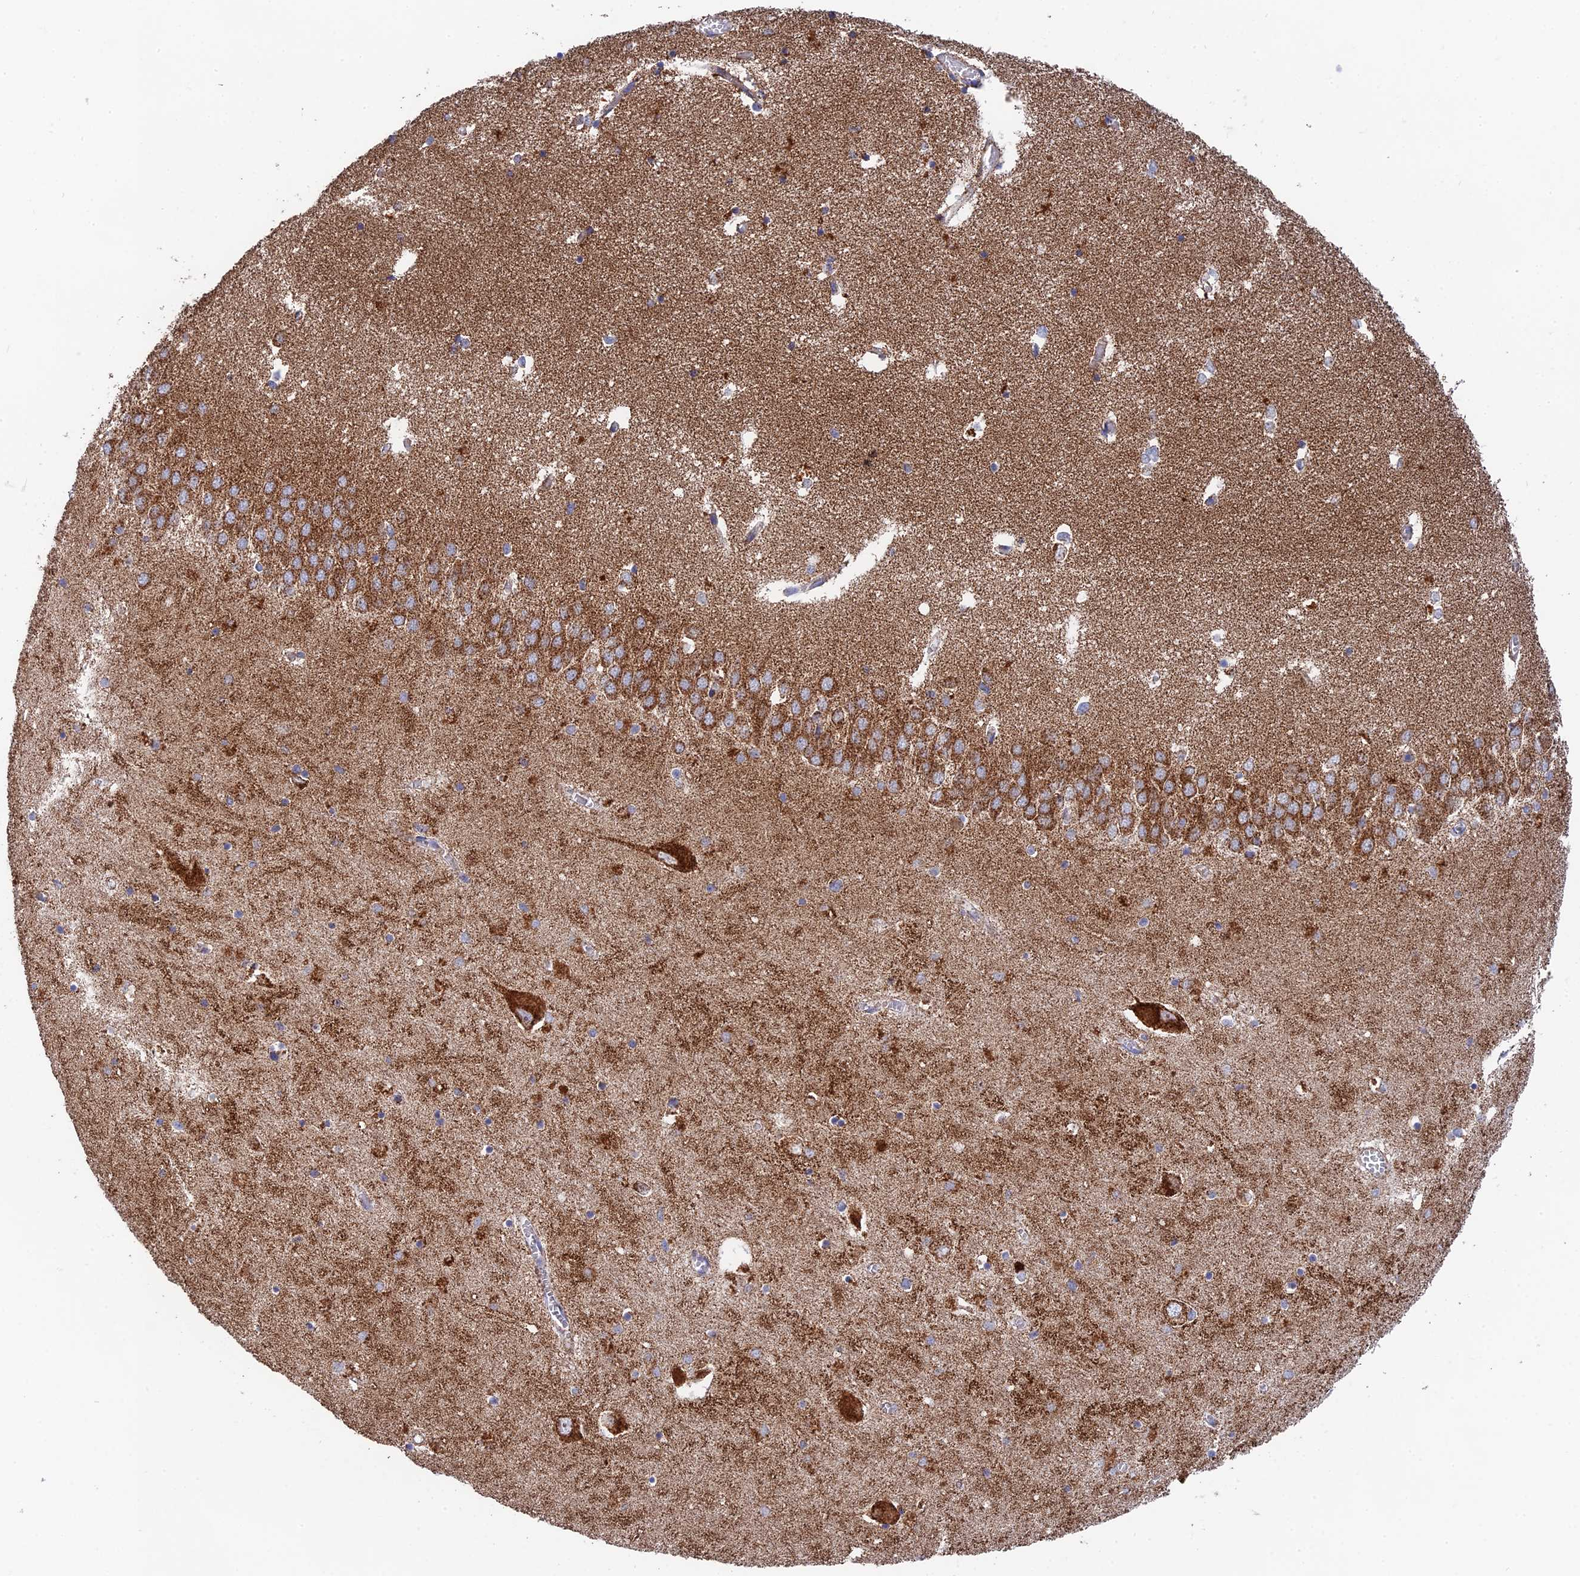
{"staining": {"intensity": "moderate", "quantity": "<25%", "location": "cytoplasmic/membranous"}, "tissue": "hippocampus", "cell_type": "Glial cells", "image_type": "normal", "snomed": [{"axis": "morphology", "description": "Normal tissue, NOS"}, {"axis": "topography", "description": "Hippocampus"}], "caption": "Protein positivity by IHC displays moderate cytoplasmic/membranous expression in approximately <25% of glial cells in unremarkable hippocampus. Nuclei are stained in blue.", "gene": "NDUFA5", "patient": {"sex": "male", "age": 70}}